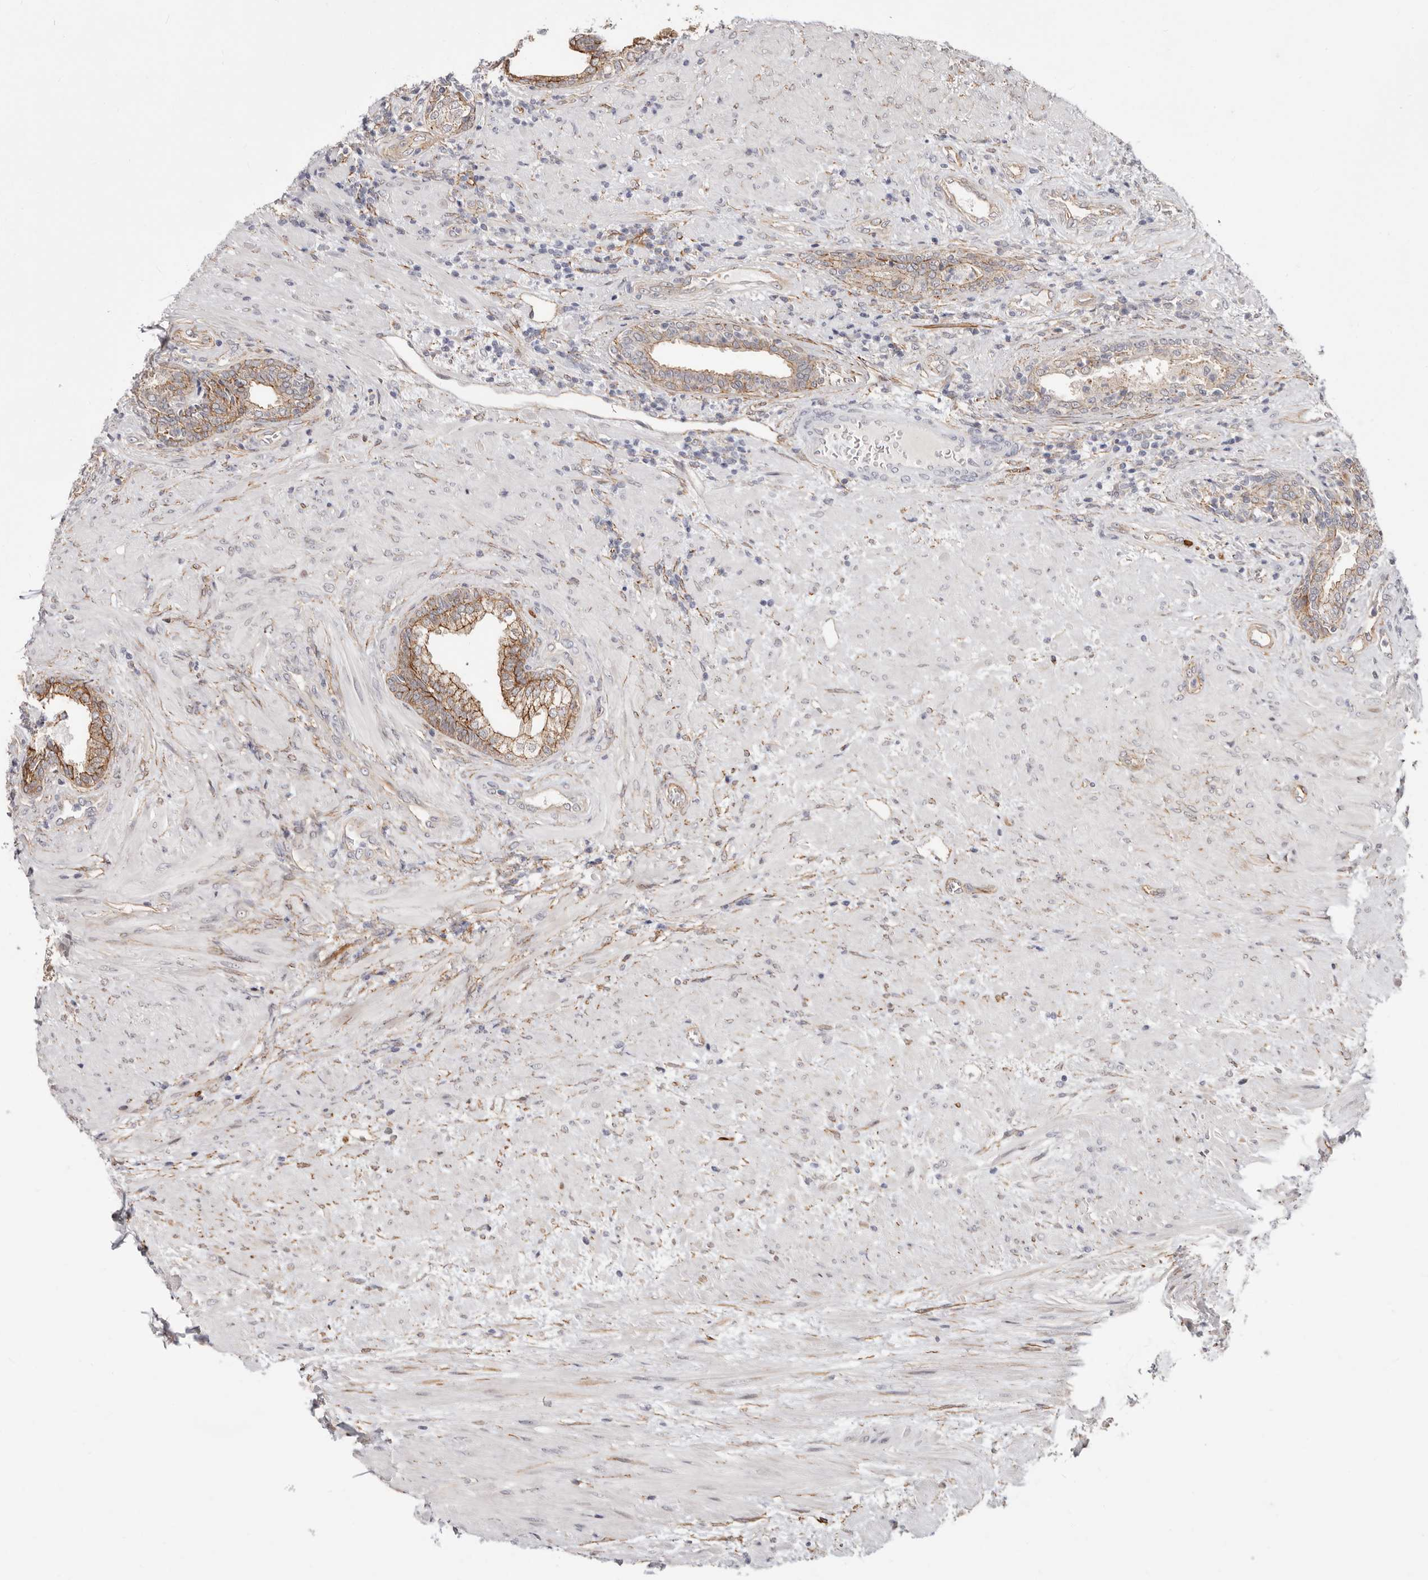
{"staining": {"intensity": "moderate", "quantity": ">75%", "location": "cytoplasmic/membranous"}, "tissue": "prostate", "cell_type": "Glandular cells", "image_type": "normal", "snomed": [{"axis": "morphology", "description": "Normal tissue, NOS"}, {"axis": "topography", "description": "Prostate"}], "caption": "A brown stain shows moderate cytoplasmic/membranous positivity of a protein in glandular cells of unremarkable prostate.", "gene": "SZT2", "patient": {"sex": "male", "age": 76}}